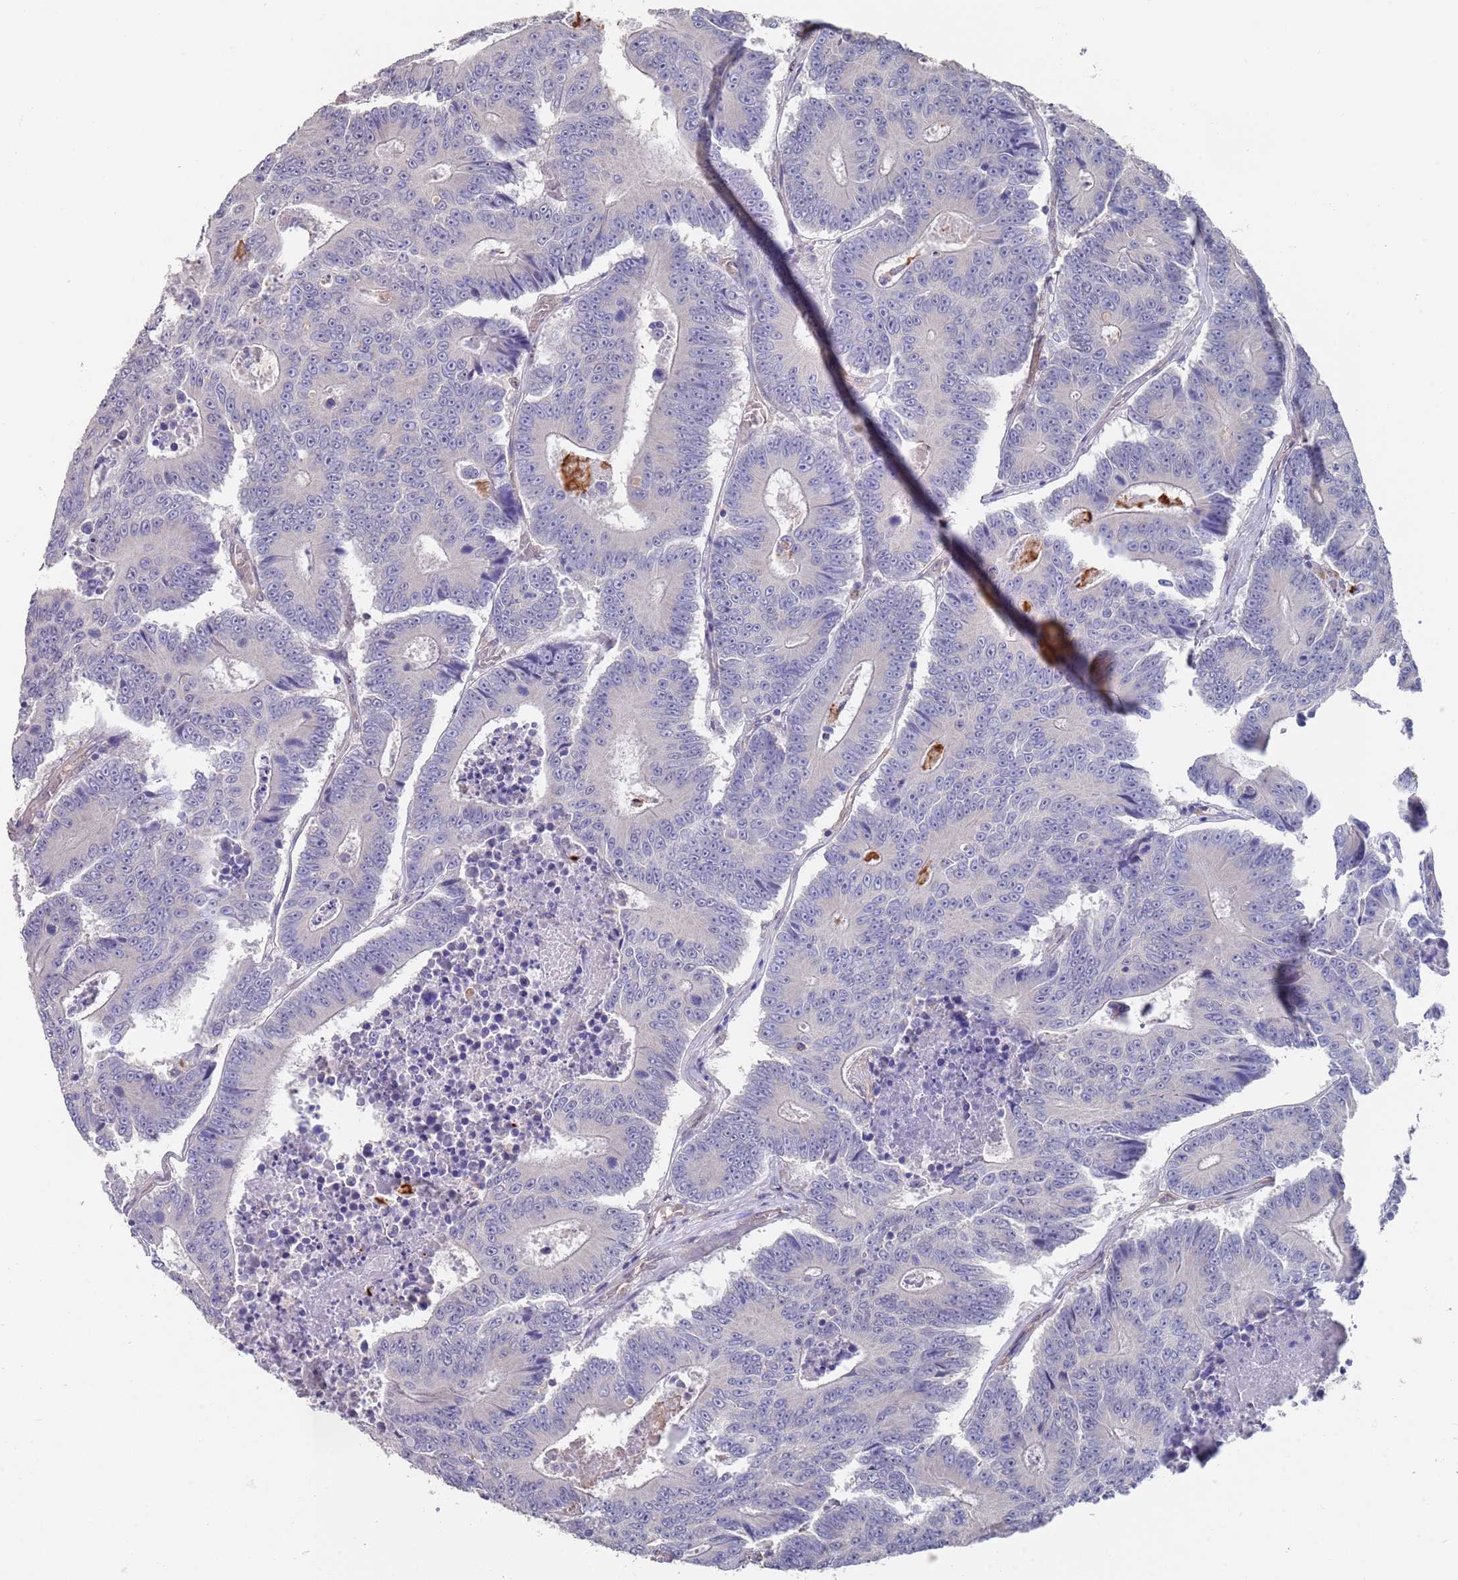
{"staining": {"intensity": "negative", "quantity": "none", "location": "none"}, "tissue": "colorectal cancer", "cell_type": "Tumor cells", "image_type": "cancer", "snomed": [{"axis": "morphology", "description": "Adenocarcinoma, NOS"}, {"axis": "topography", "description": "Colon"}], "caption": "This is an immunohistochemistry (IHC) histopathology image of human colorectal cancer. There is no expression in tumor cells.", "gene": "ANK2", "patient": {"sex": "male", "age": 83}}